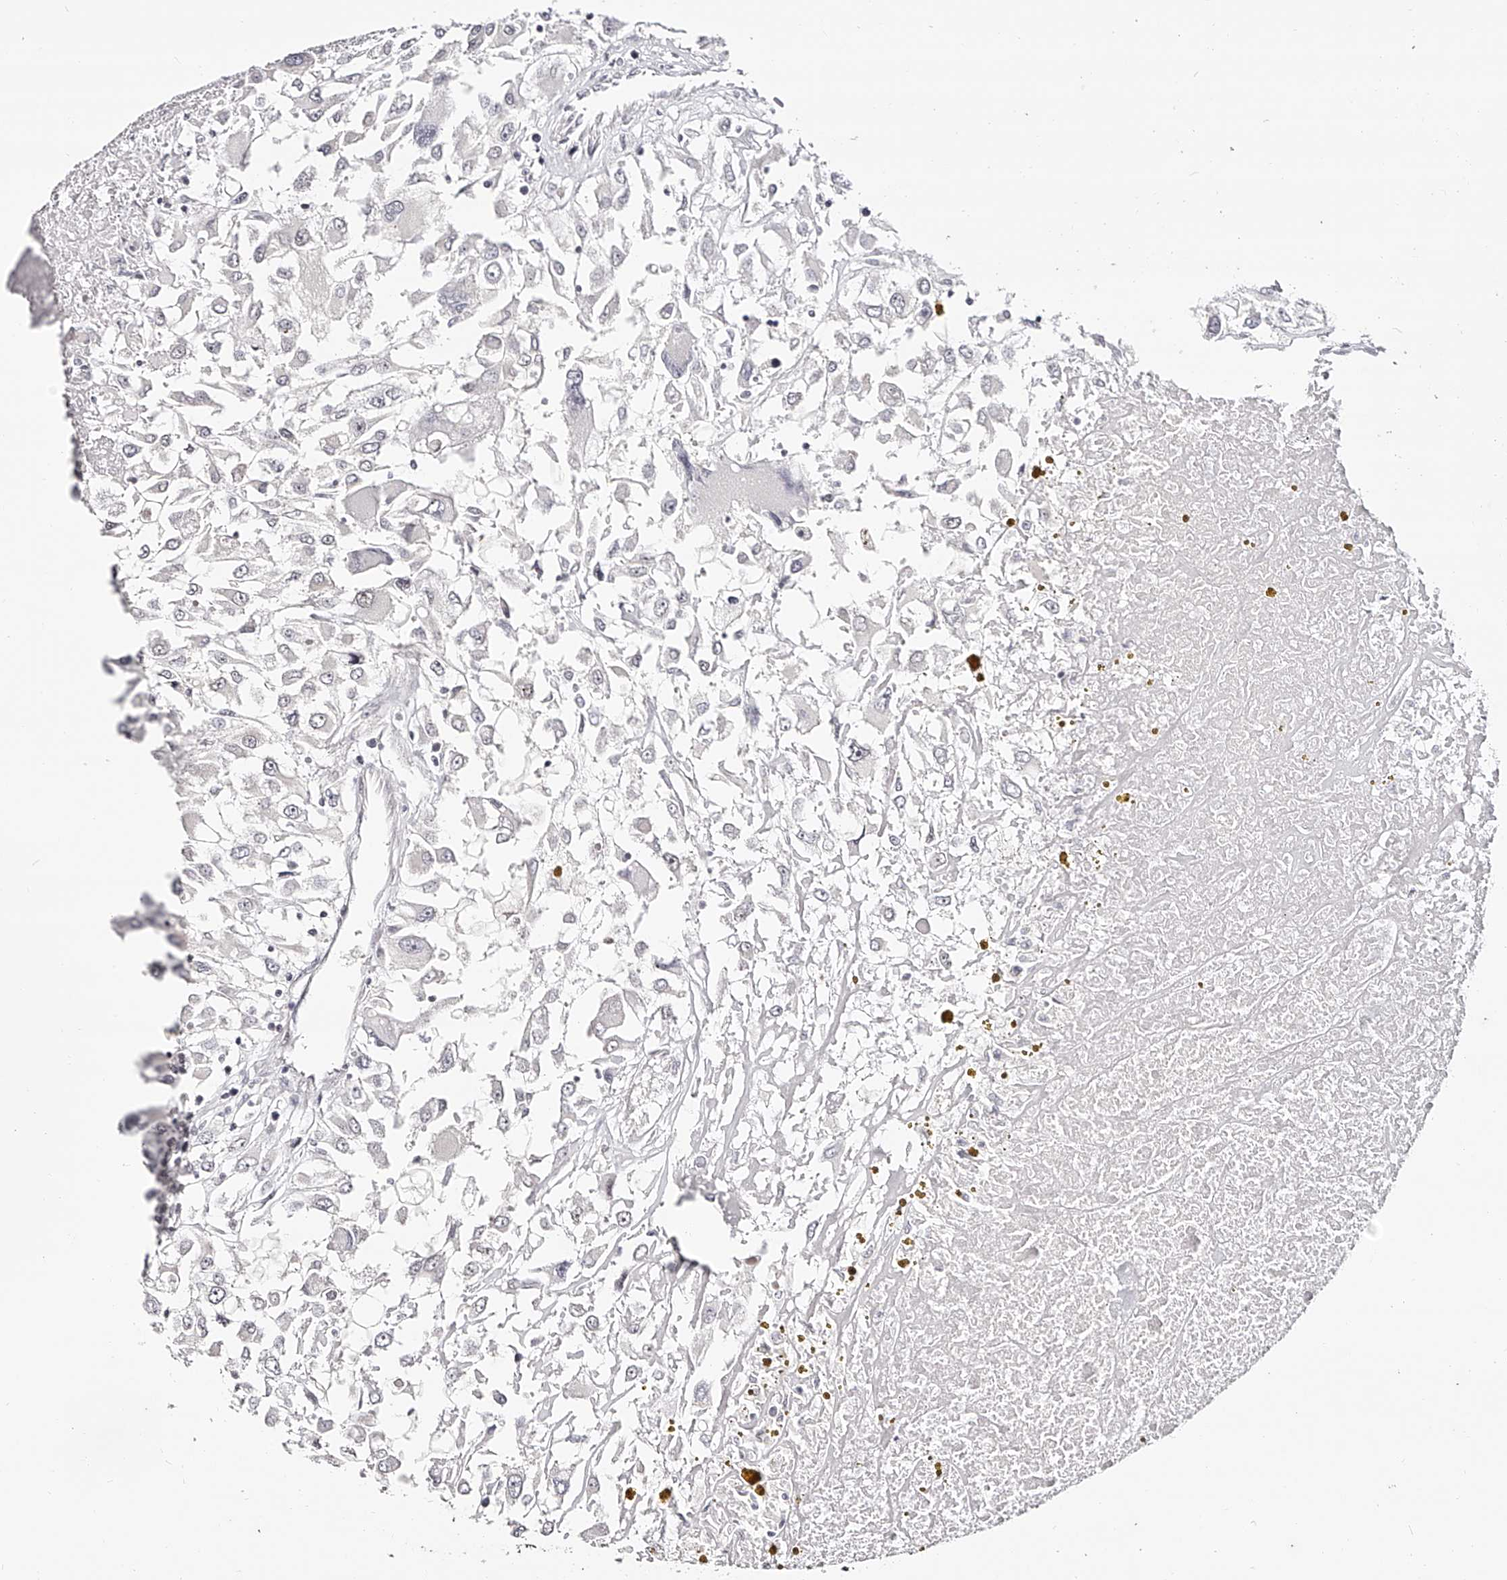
{"staining": {"intensity": "negative", "quantity": "none", "location": "none"}, "tissue": "renal cancer", "cell_type": "Tumor cells", "image_type": "cancer", "snomed": [{"axis": "morphology", "description": "Adenocarcinoma, NOS"}, {"axis": "topography", "description": "Kidney"}], "caption": "Immunohistochemistry micrograph of human renal adenocarcinoma stained for a protein (brown), which demonstrates no expression in tumor cells.", "gene": "USF3", "patient": {"sex": "female", "age": 52}}